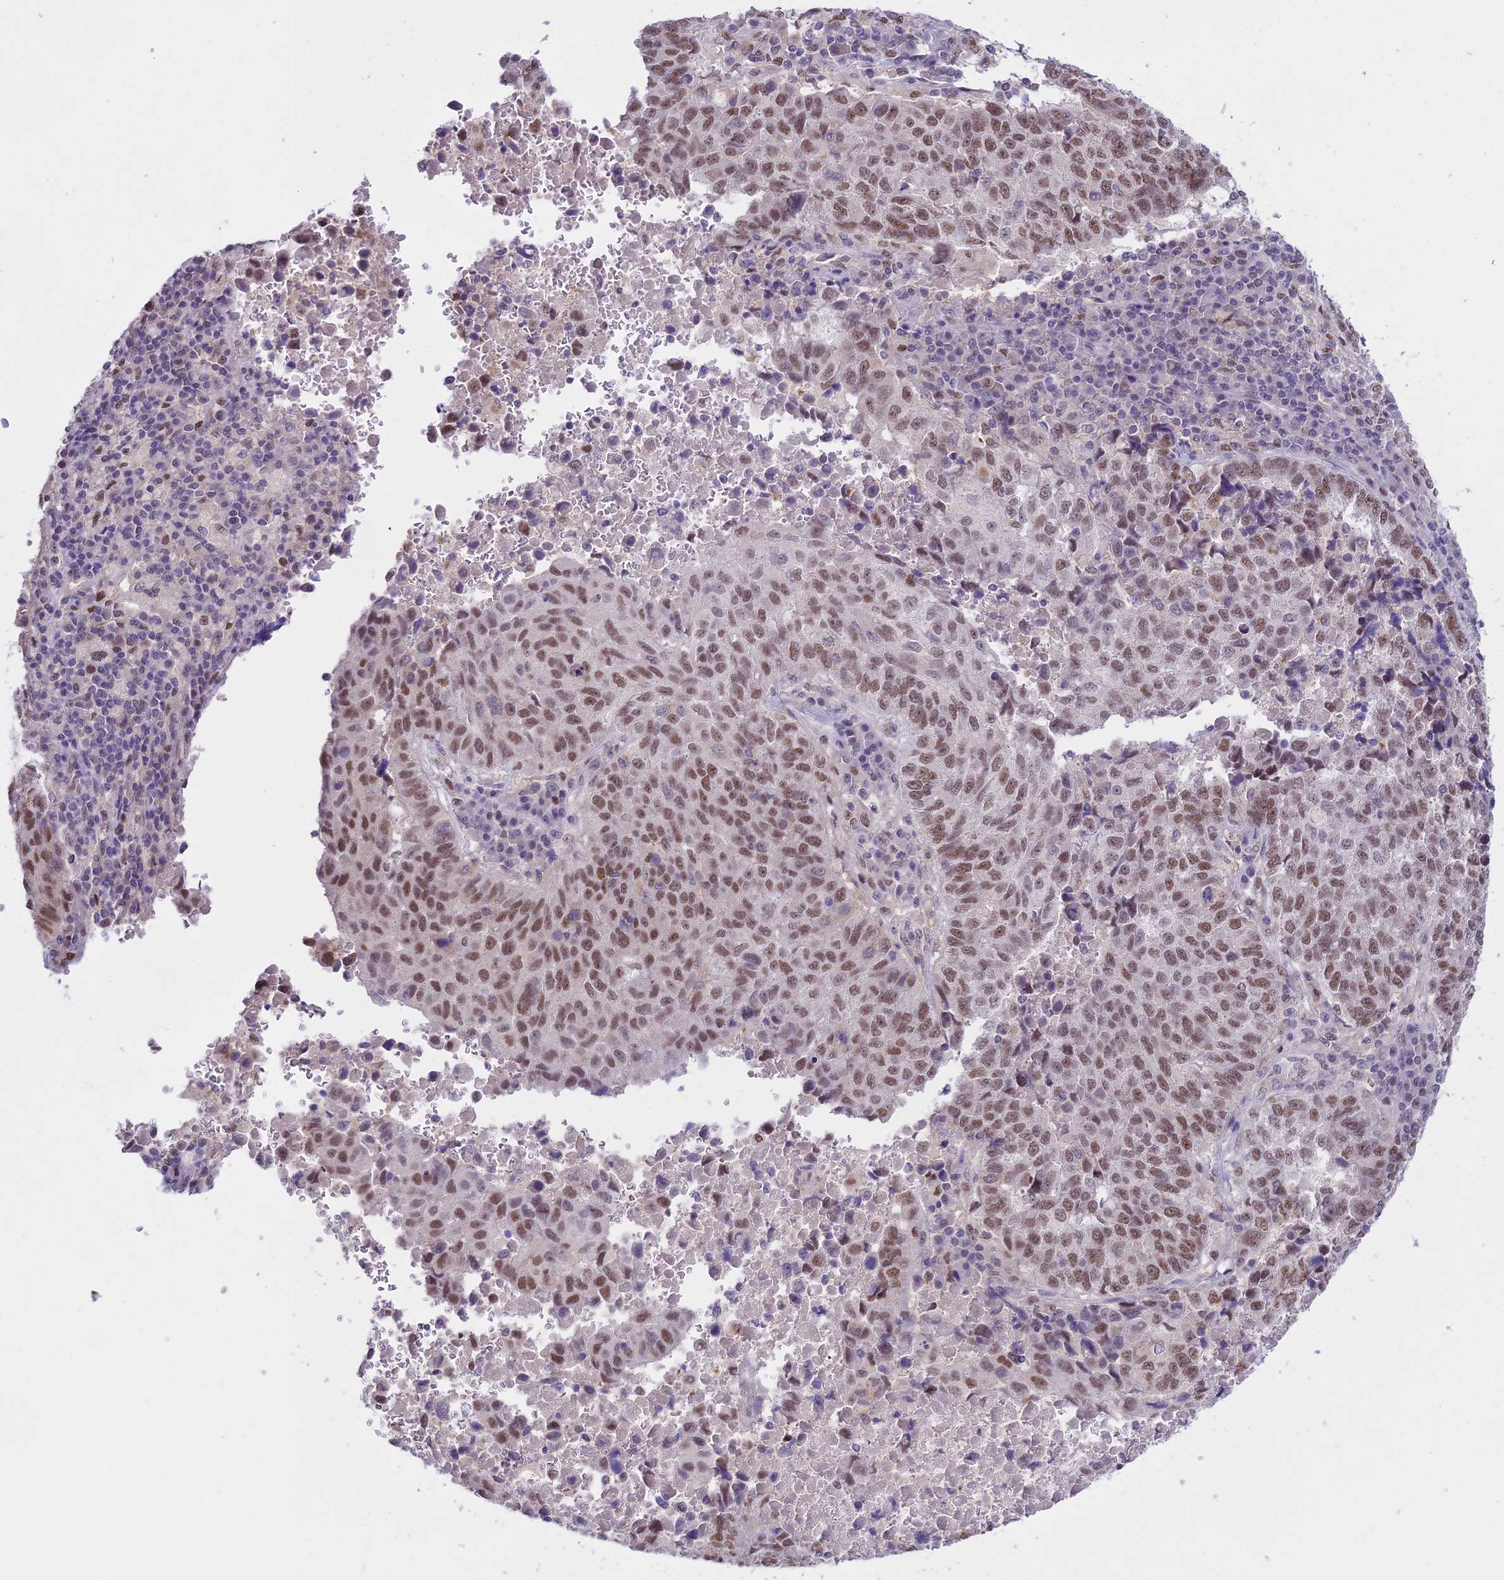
{"staining": {"intensity": "moderate", "quantity": ">75%", "location": "nuclear"}, "tissue": "lung cancer", "cell_type": "Tumor cells", "image_type": "cancer", "snomed": [{"axis": "morphology", "description": "Squamous cell carcinoma, NOS"}, {"axis": "topography", "description": "Lung"}], "caption": "IHC of human lung cancer exhibits medium levels of moderate nuclear positivity in about >75% of tumor cells.", "gene": "MAT2A", "patient": {"sex": "male", "age": 73}}